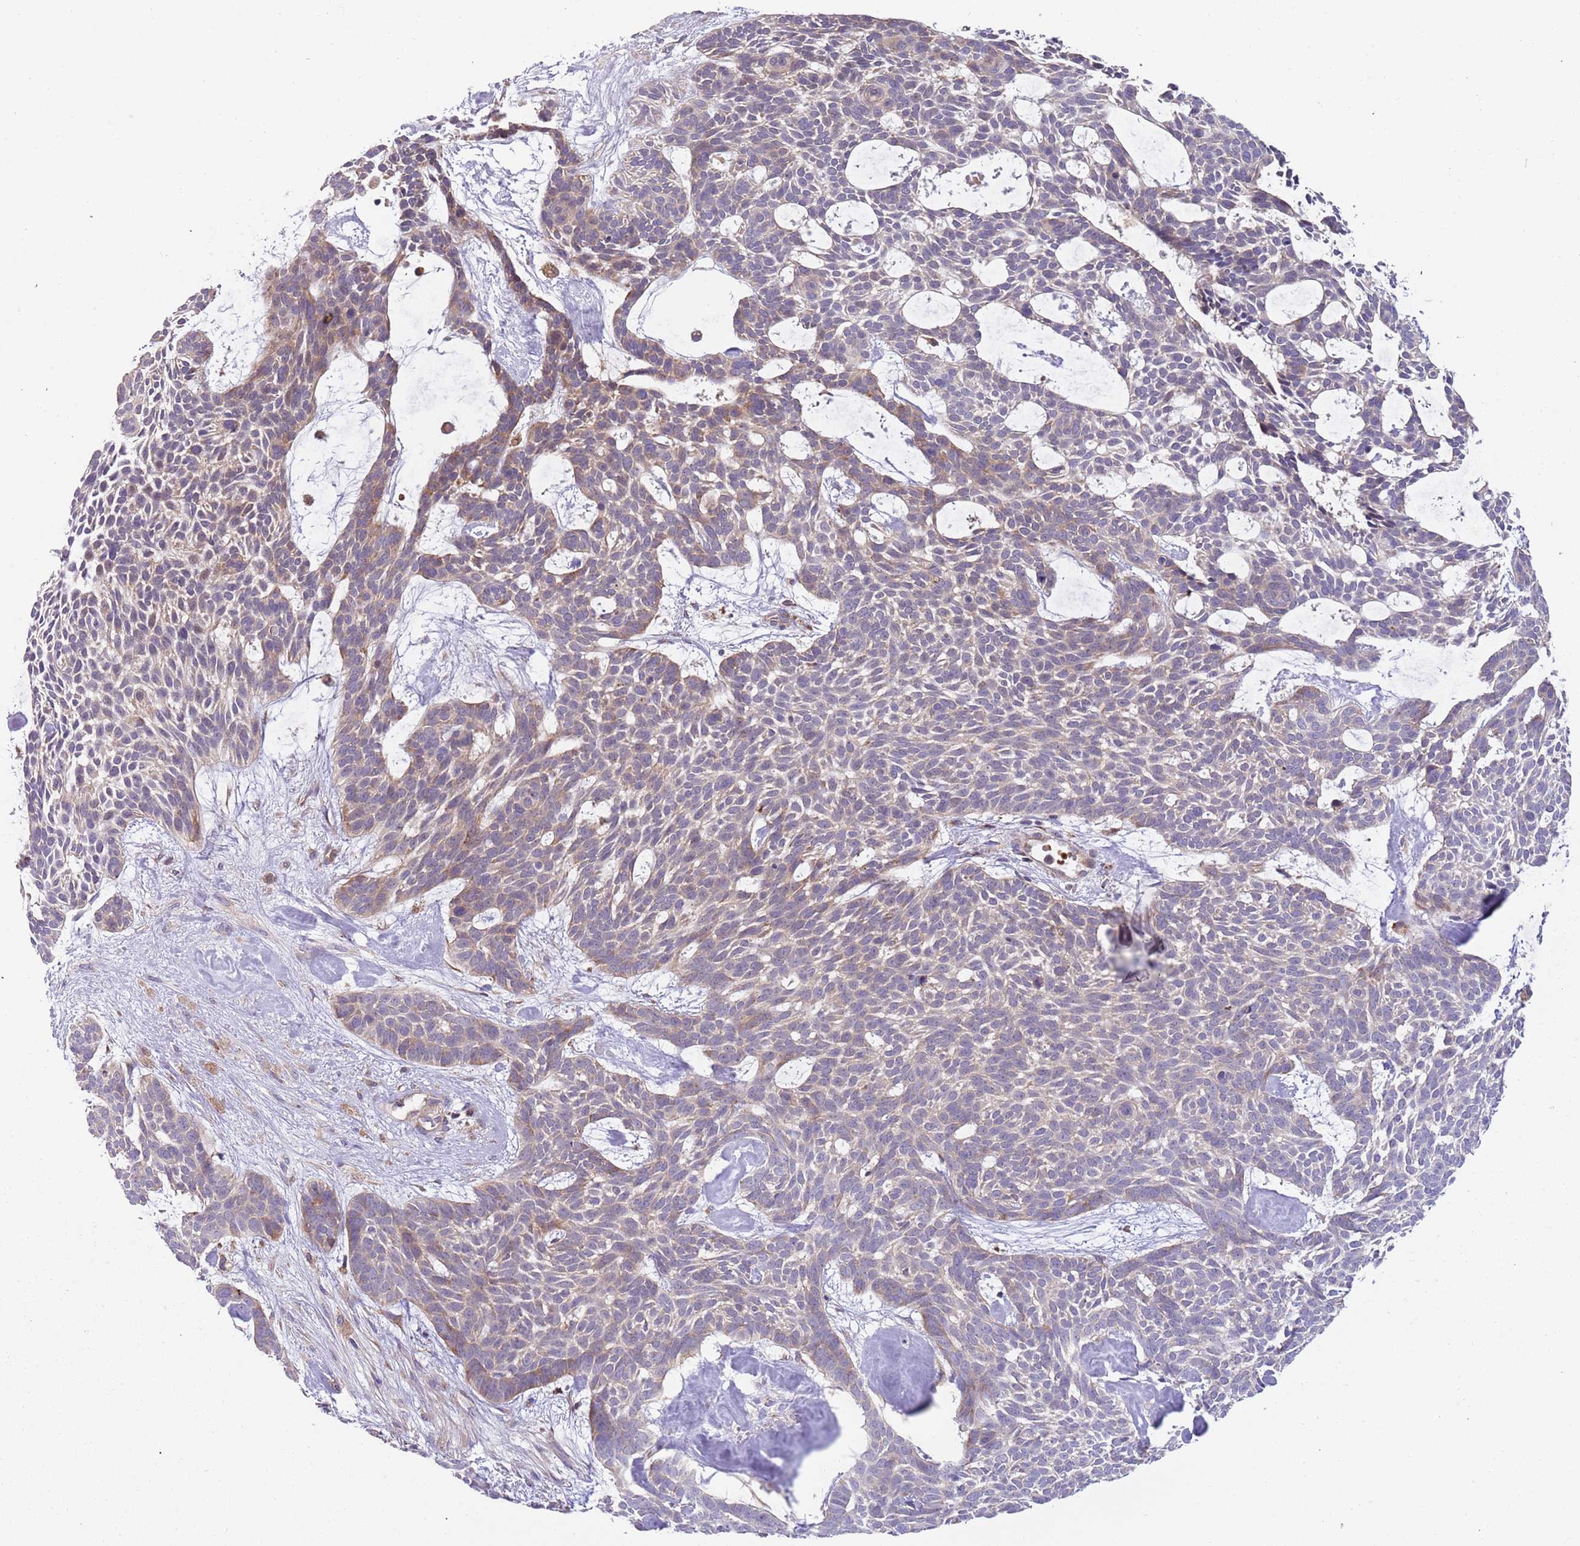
{"staining": {"intensity": "moderate", "quantity": "<25%", "location": "cytoplasmic/membranous"}, "tissue": "skin cancer", "cell_type": "Tumor cells", "image_type": "cancer", "snomed": [{"axis": "morphology", "description": "Basal cell carcinoma"}, {"axis": "topography", "description": "Skin"}], "caption": "Skin cancer stained for a protein (brown) exhibits moderate cytoplasmic/membranous positive staining in approximately <25% of tumor cells.", "gene": "VWCE", "patient": {"sex": "male", "age": 61}}